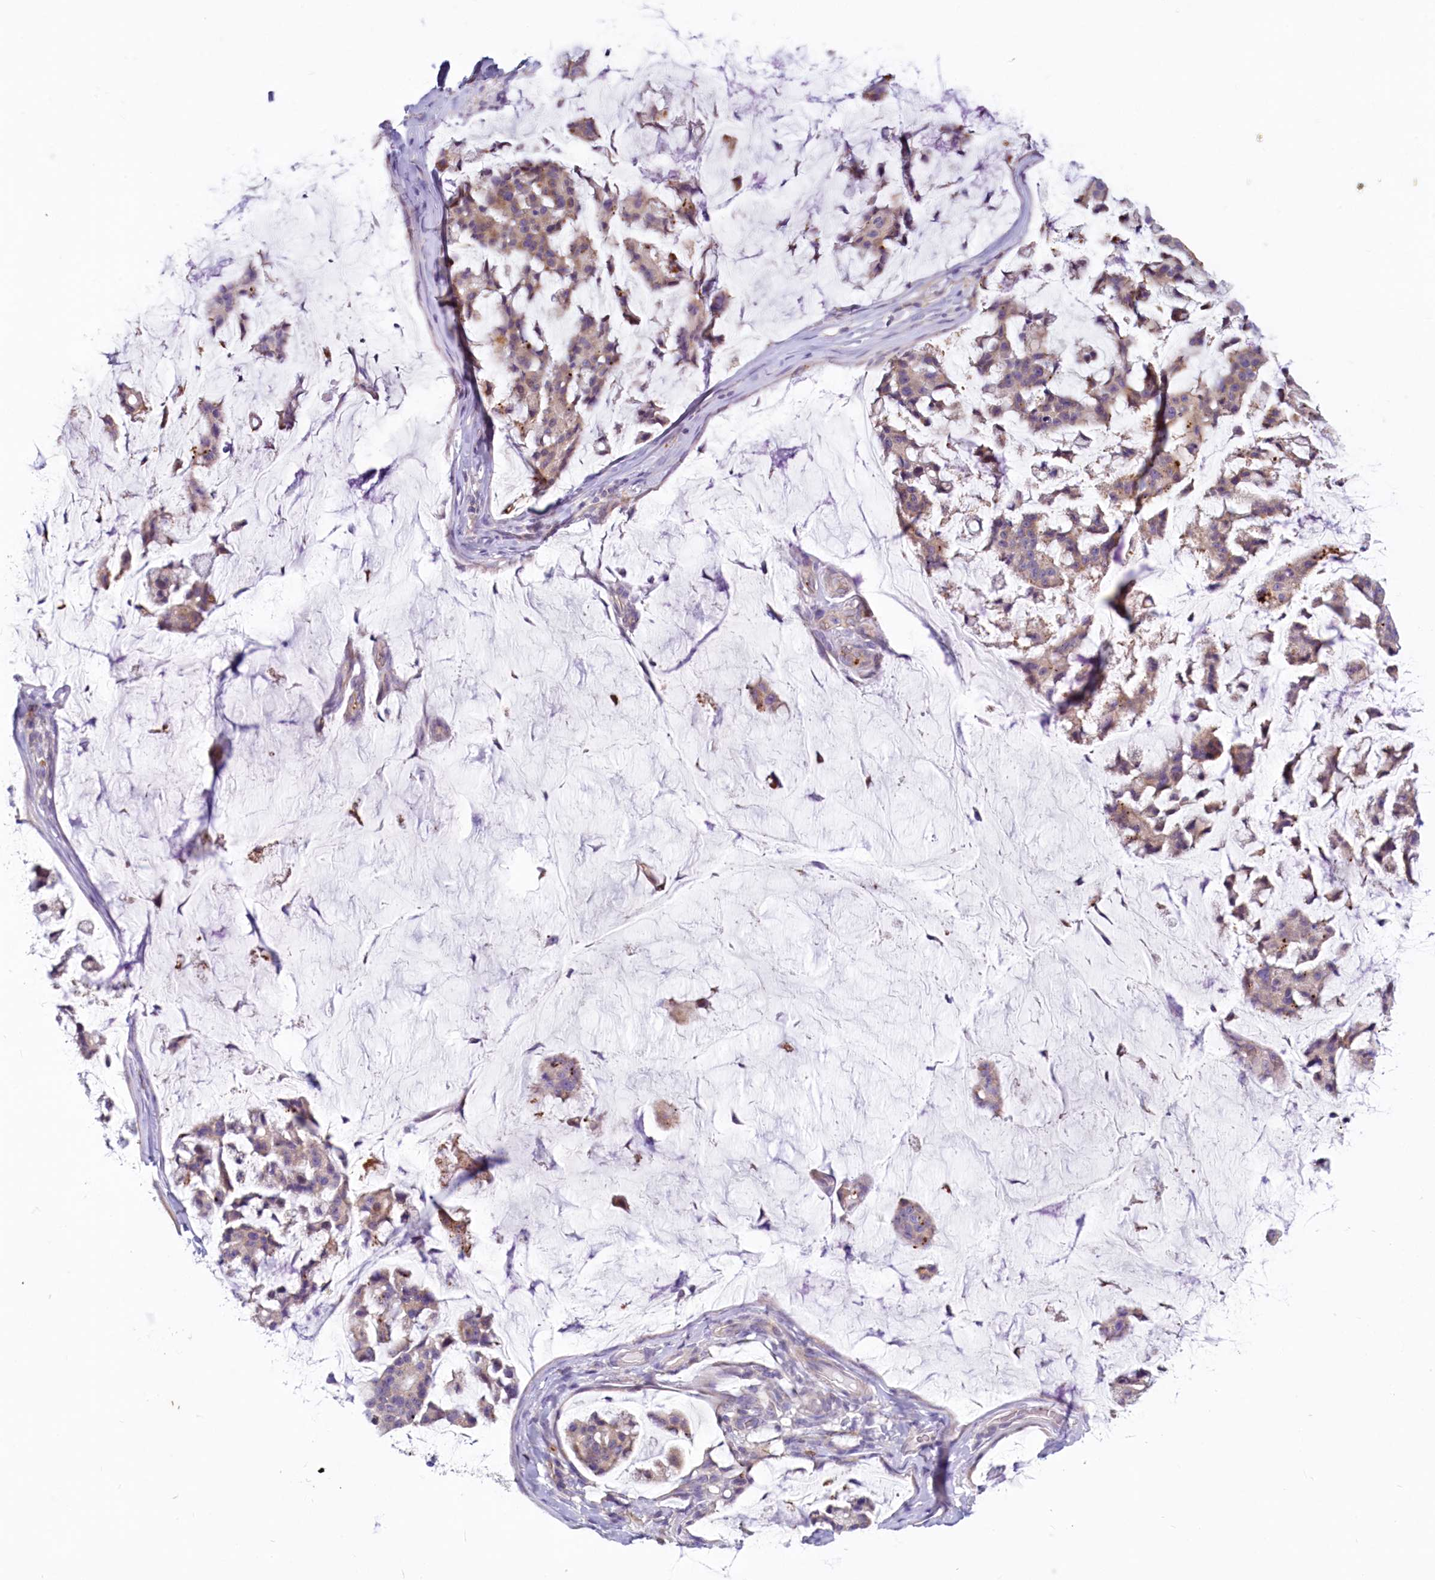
{"staining": {"intensity": "moderate", "quantity": "<25%", "location": "cytoplasmic/membranous"}, "tissue": "stomach cancer", "cell_type": "Tumor cells", "image_type": "cancer", "snomed": [{"axis": "morphology", "description": "Adenocarcinoma, NOS"}, {"axis": "topography", "description": "Stomach, lower"}], "caption": "A micrograph showing moderate cytoplasmic/membranous positivity in about <25% of tumor cells in stomach adenocarcinoma, as visualized by brown immunohistochemical staining.", "gene": "LMOD3", "patient": {"sex": "male", "age": 67}}